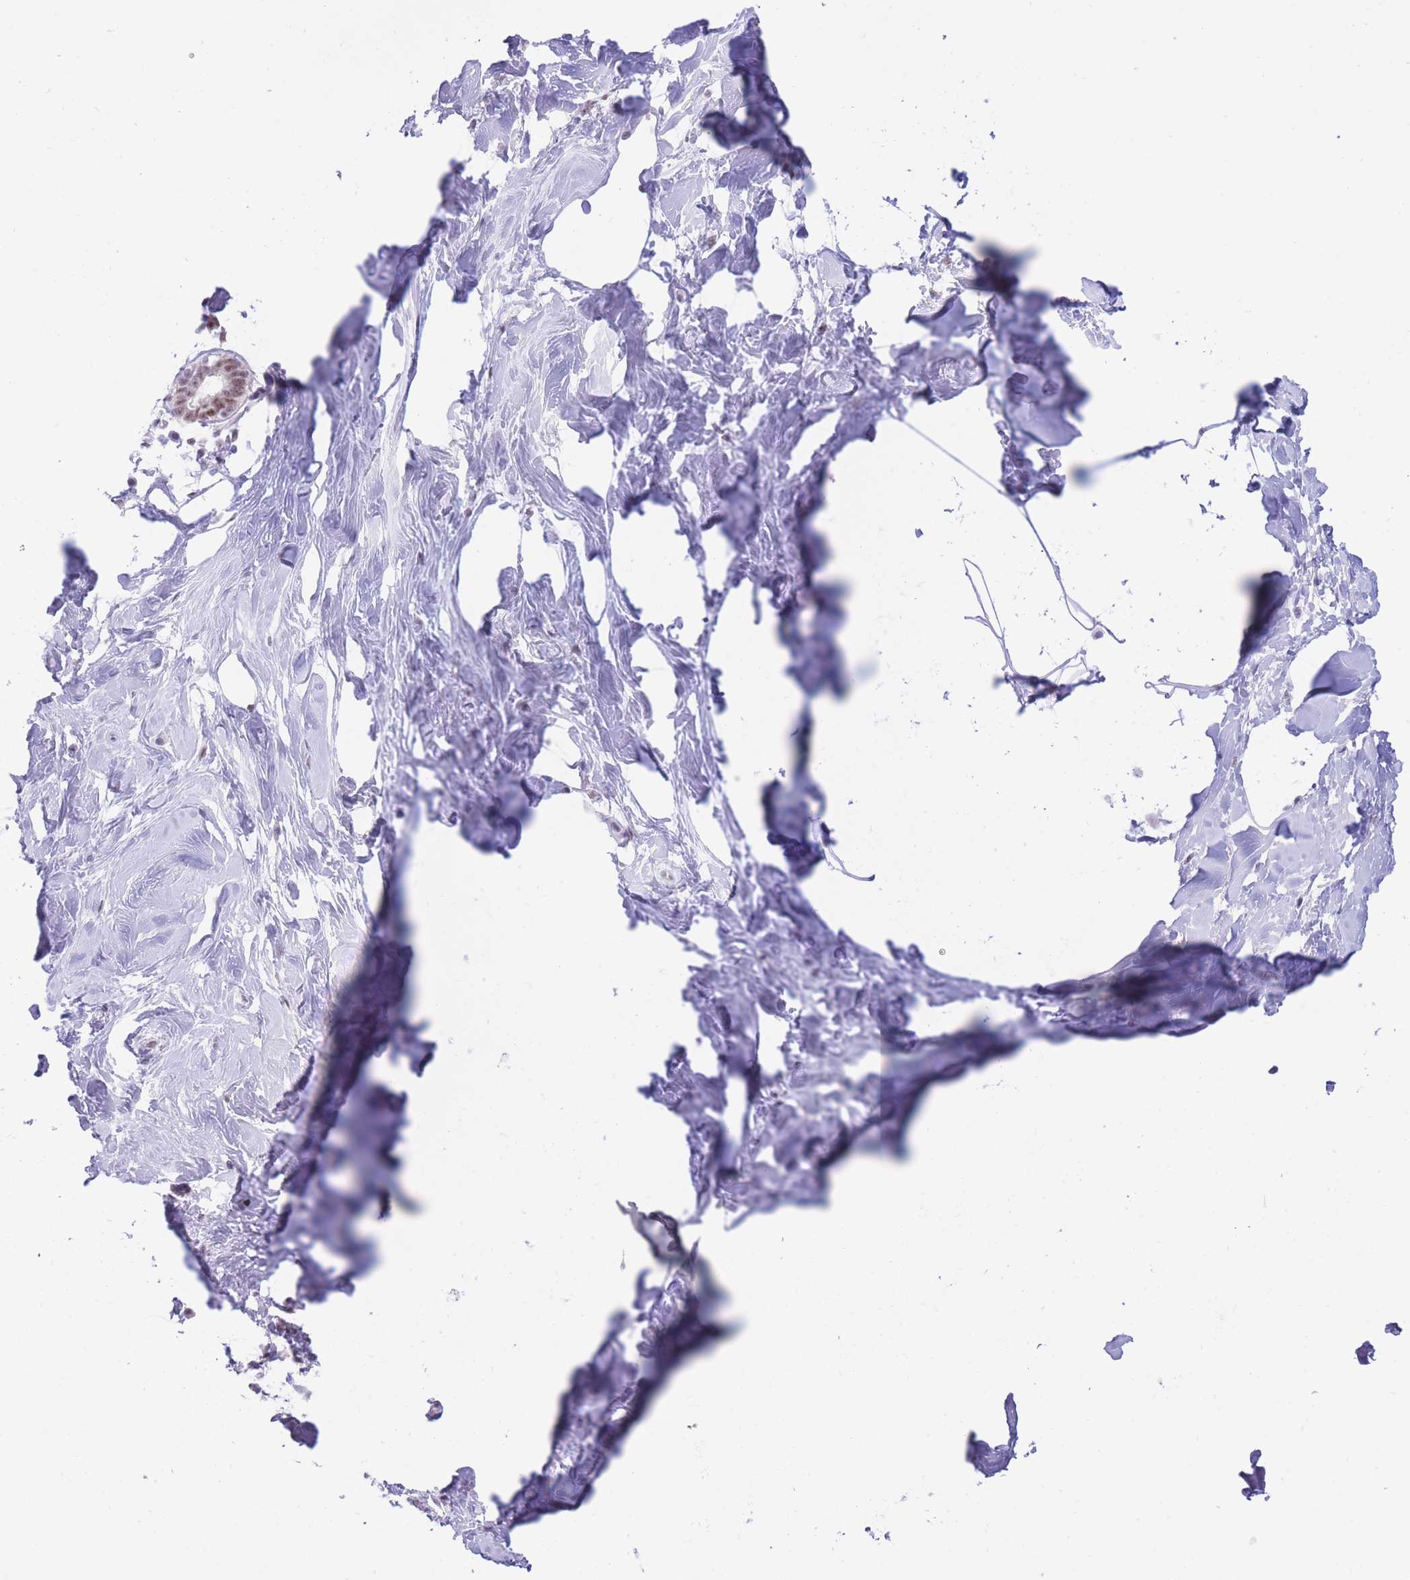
{"staining": {"intensity": "negative", "quantity": "none", "location": "none"}, "tissue": "adipose tissue", "cell_type": "Adipocytes", "image_type": "normal", "snomed": [{"axis": "morphology", "description": "Normal tissue, NOS"}, {"axis": "topography", "description": "Breast"}], "caption": "High magnification brightfield microscopy of normal adipose tissue stained with DAB (3,3'-diaminobenzidine) (brown) and counterstained with hematoxylin (blue): adipocytes show no significant staining. (DAB (3,3'-diaminobenzidine) immunohistochemistry (IHC) visualized using brightfield microscopy, high magnification).", "gene": "CYP2B6", "patient": {"sex": "female", "age": 26}}